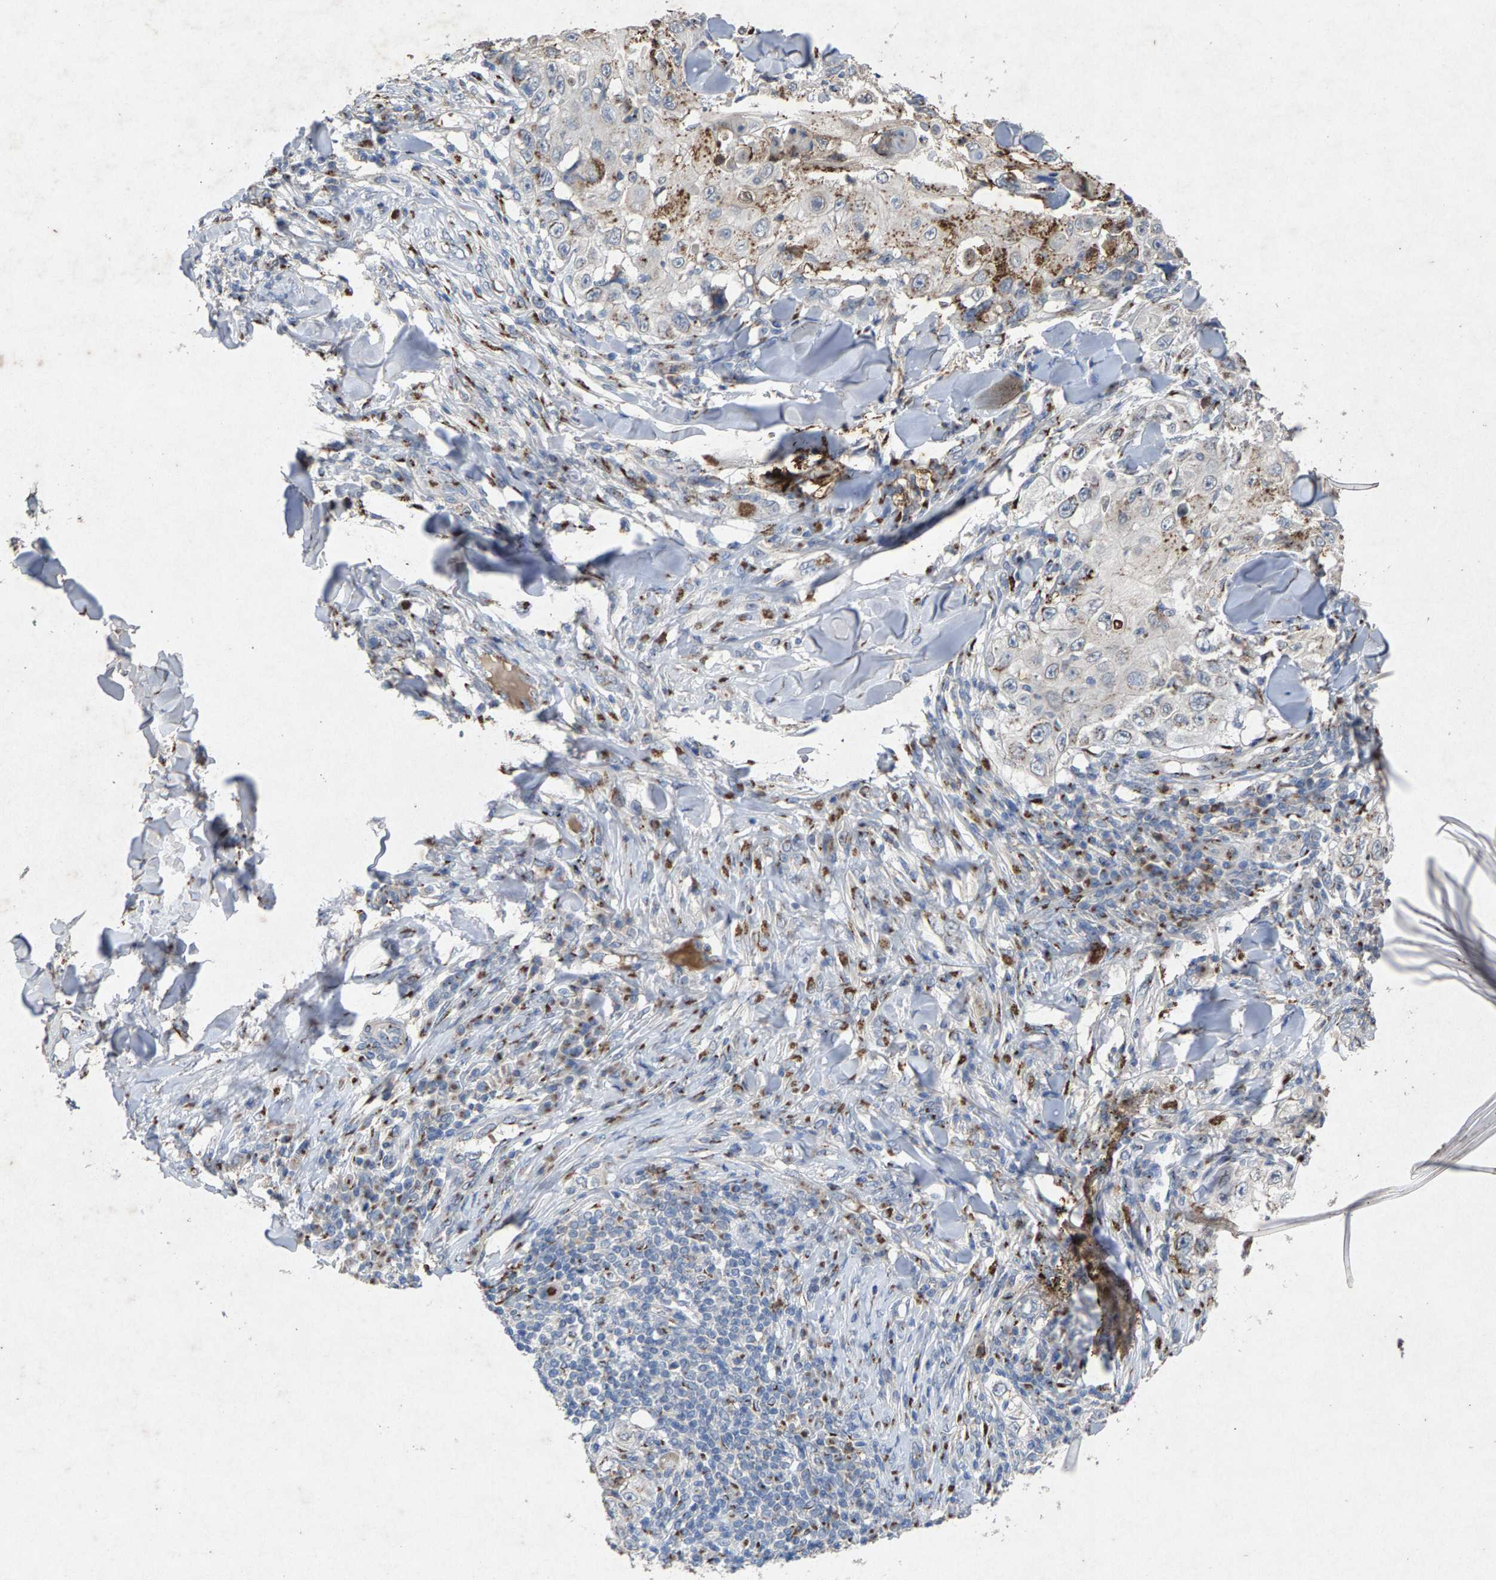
{"staining": {"intensity": "moderate", "quantity": "25%-75%", "location": "cytoplasmic/membranous"}, "tissue": "skin cancer", "cell_type": "Tumor cells", "image_type": "cancer", "snomed": [{"axis": "morphology", "description": "Squamous cell carcinoma, NOS"}, {"axis": "topography", "description": "Skin"}], "caption": "This is an image of immunohistochemistry (IHC) staining of skin cancer (squamous cell carcinoma), which shows moderate staining in the cytoplasmic/membranous of tumor cells.", "gene": "MAN2A1", "patient": {"sex": "male", "age": 86}}